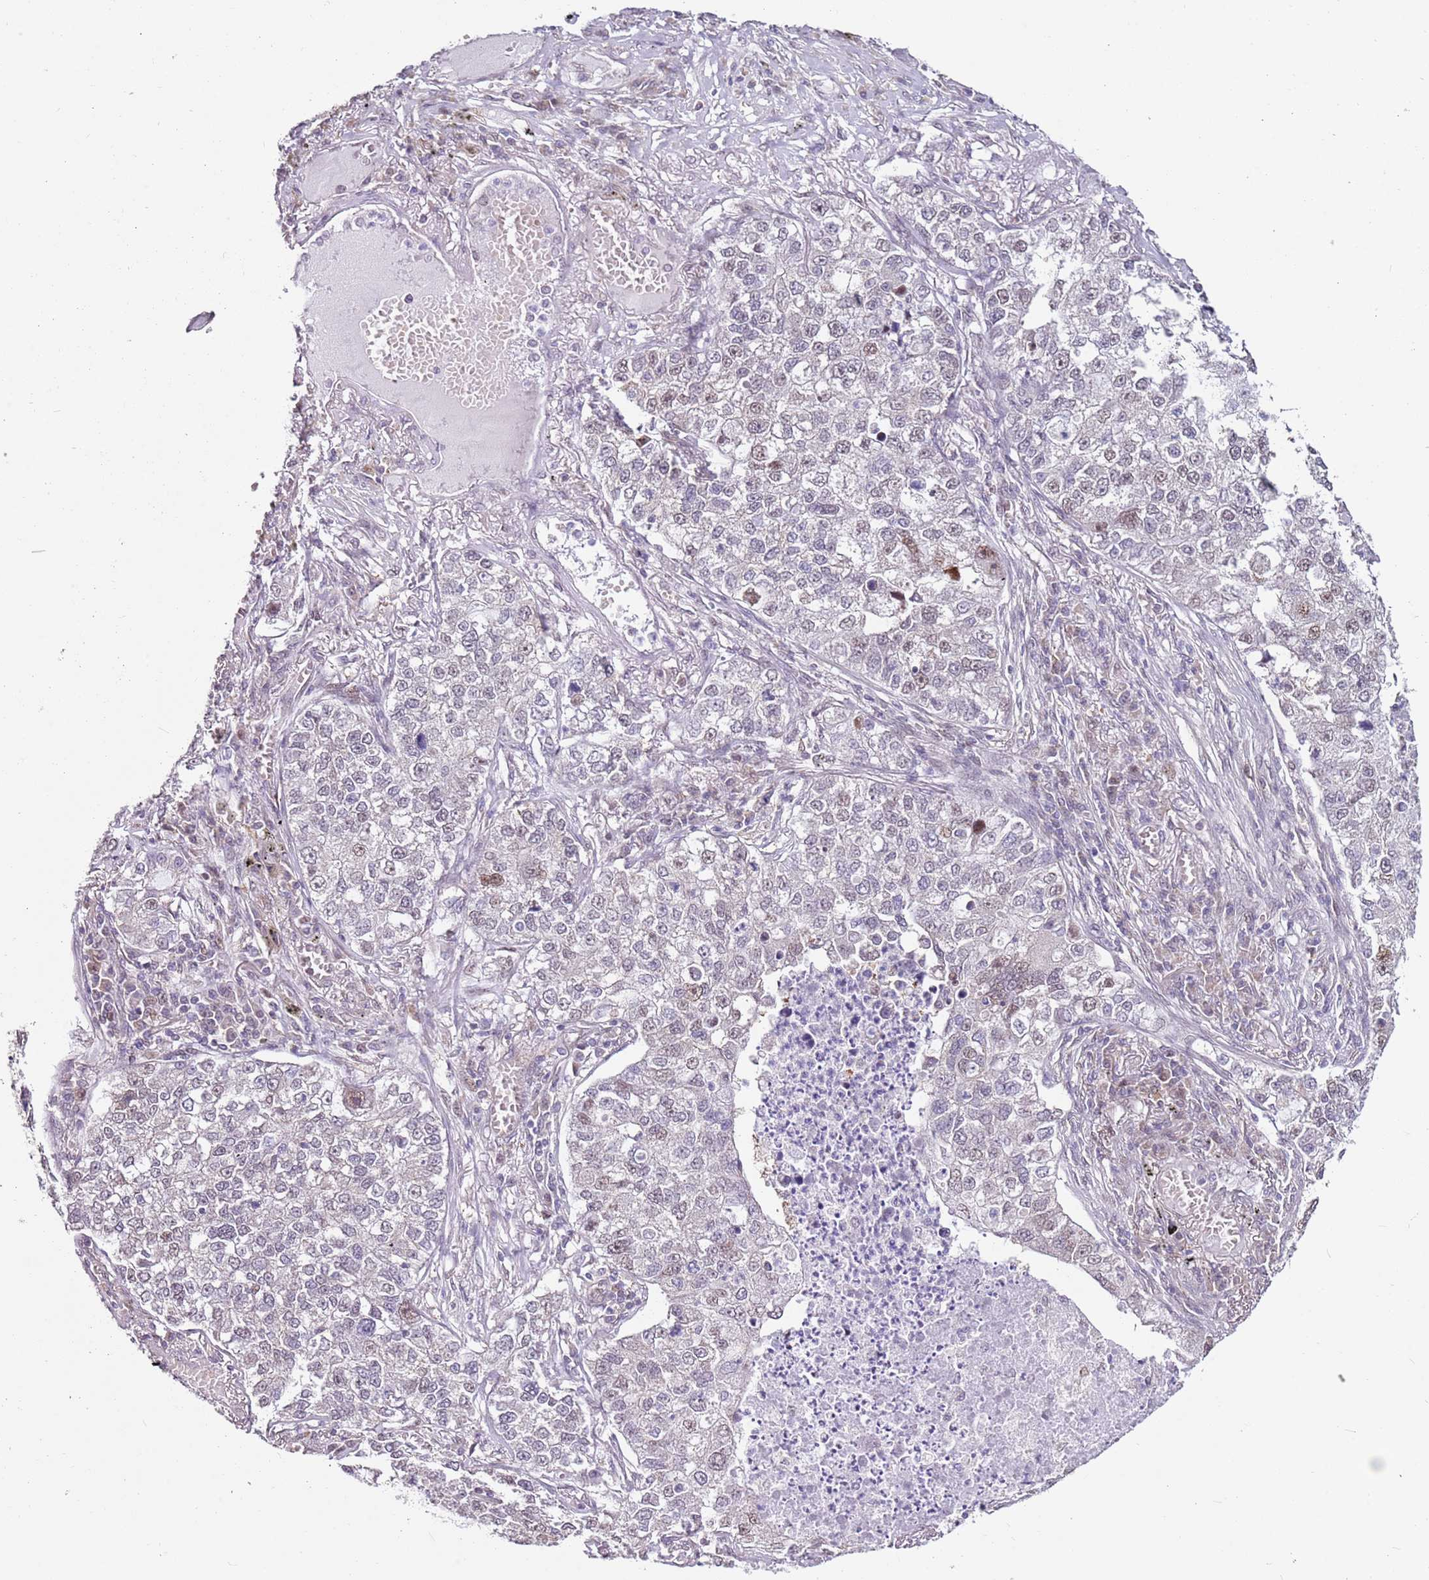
{"staining": {"intensity": "moderate", "quantity": "<25%", "location": "nuclear"}, "tissue": "lung cancer", "cell_type": "Tumor cells", "image_type": "cancer", "snomed": [{"axis": "morphology", "description": "Adenocarcinoma, NOS"}, {"axis": "topography", "description": "Lung"}], "caption": "Lung cancer (adenocarcinoma) was stained to show a protein in brown. There is low levels of moderate nuclear expression in about <25% of tumor cells. The protein is stained brown, and the nuclei are stained in blue (DAB (3,3'-diaminobenzidine) IHC with brightfield microscopy, high magnification).", "gene": "PSMD4", "patient": {"sex": "male", "age": 49}}